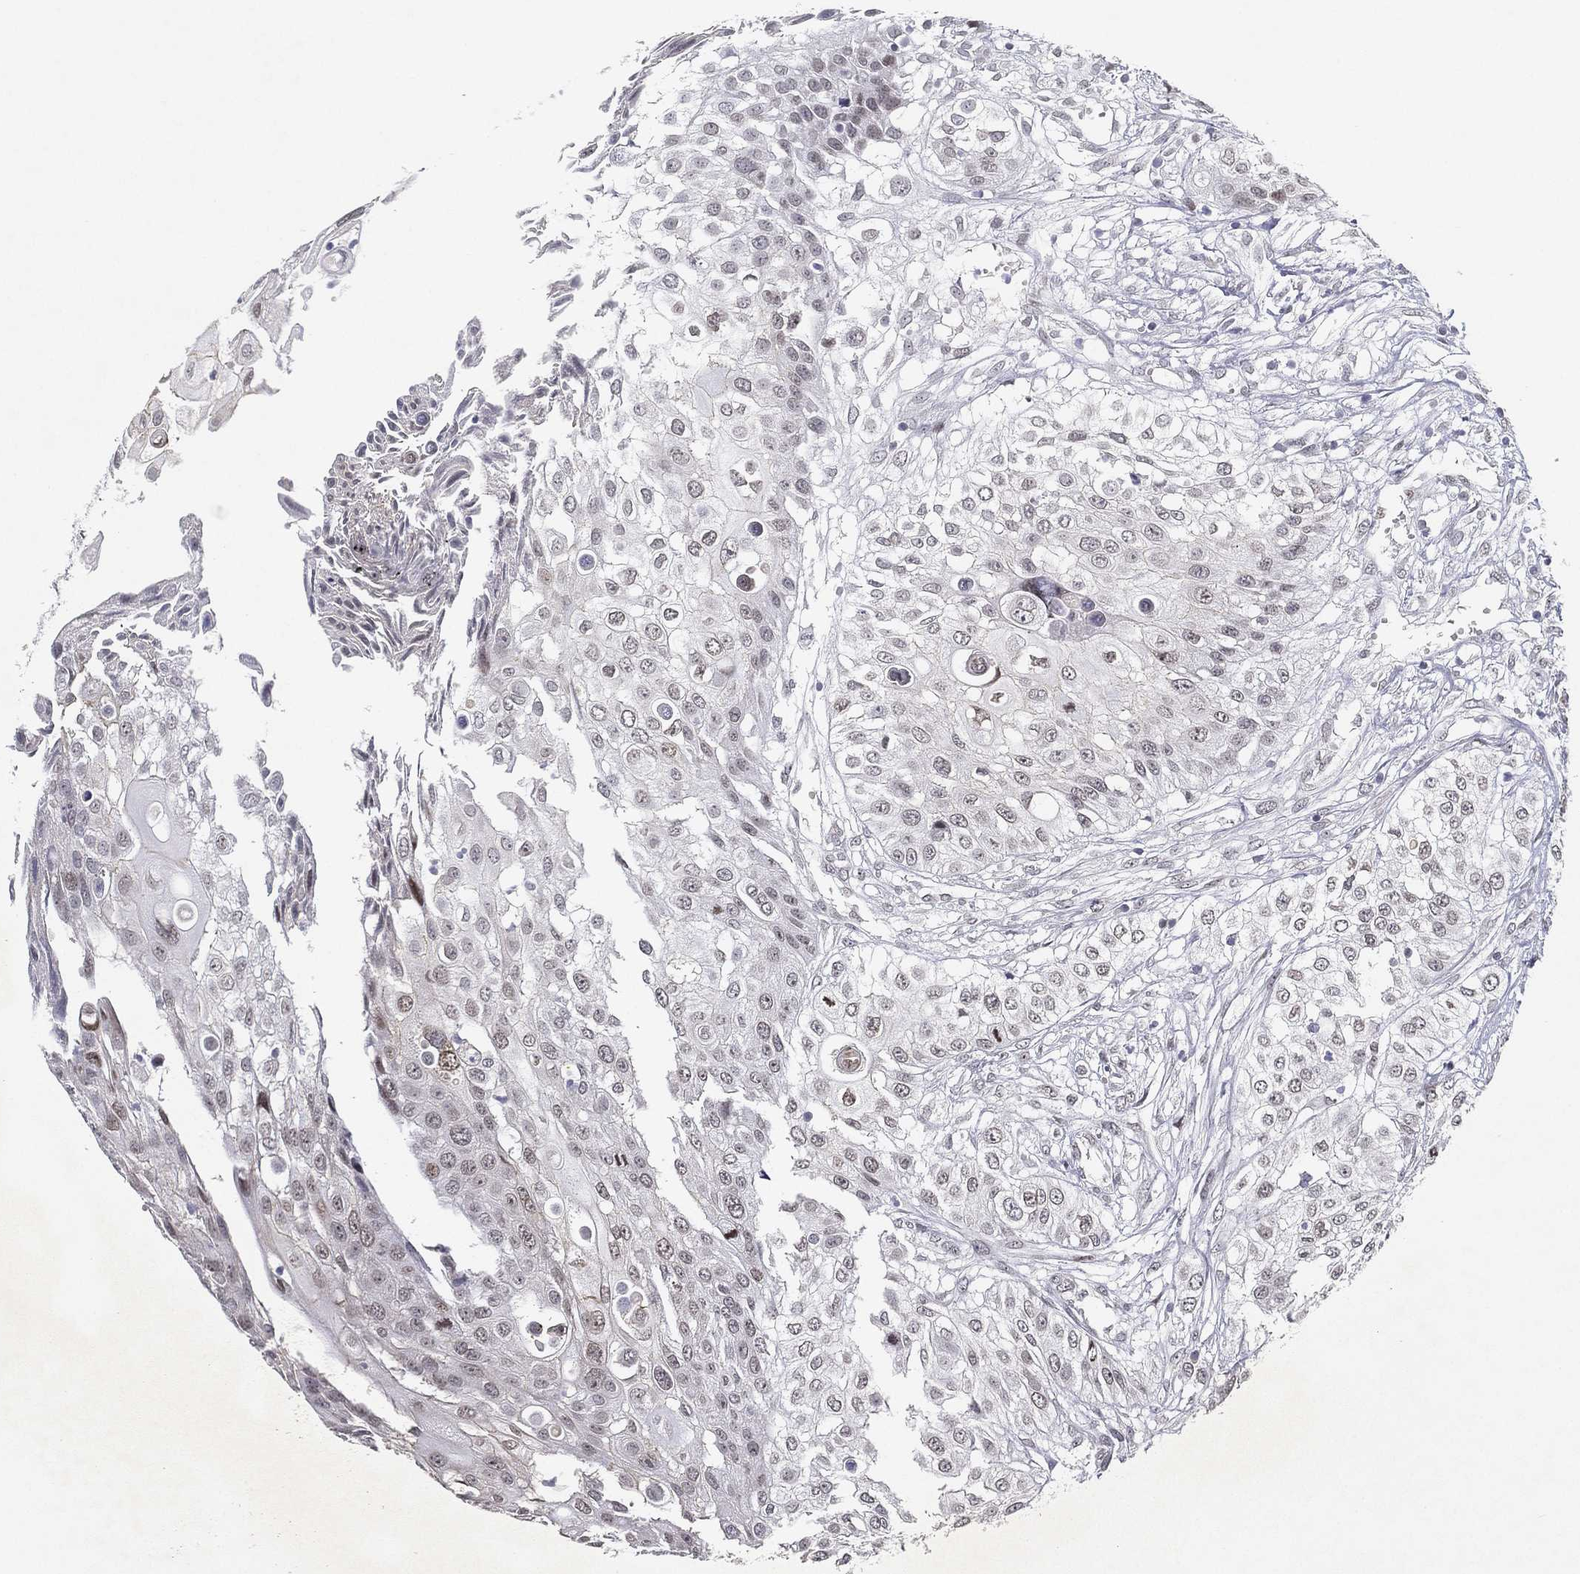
{"staining": {"intensity": "negative", "quantity": "none", "location": "none"}, "tissue": "urothelial cancer", "cell_type": "Tumor cells", "image_type": "cancer", "snomed": [{"axis": "morphology", "description": "Urothelial carcinoma, High grade"}, {"axis": "topography", "description": "Urinary bladder"}], "caption": "An IHC photomicrograph of urothelial cancer is shown. There is no staining in tumor cells of urothelial cancer. (Stains: DAB (3,3'-diaminobenzidine) IHC with hematoxylin counter stain, Microscopy: brightfield microscopy at high magnification).", "gene": "MS4A8", "patient": {"sex": "female", "age": 79}}